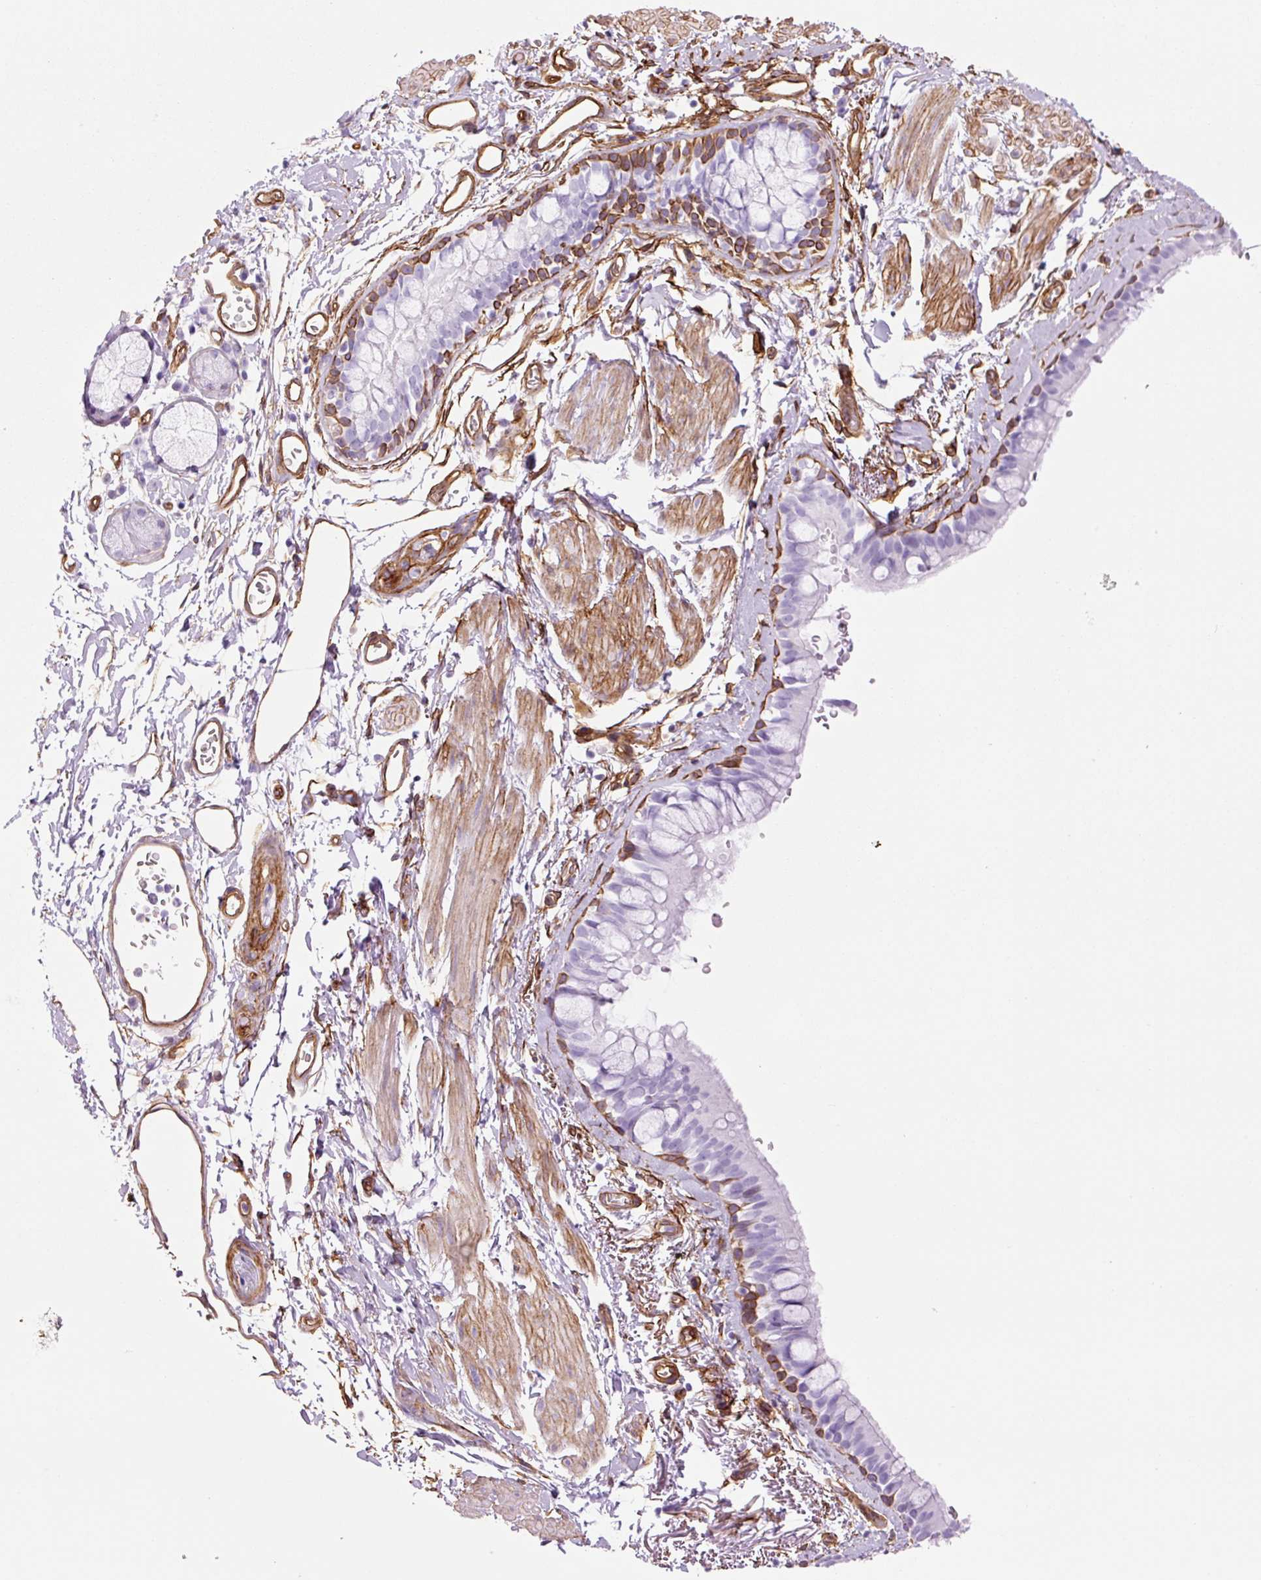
{"staining": {"intensity": "strong", "quantity": "<25%", "location": "cytoplasmic/membranous"}, "tissue": "bronchus", "cell_type": "Respiratory epithelial cells", "image_type": "normal", "snomed": [{"axis": "morphology", "description": "Normal tissue, NOS"}, {"axis": "topography", "description": "Bronchus"}], "caption": "Strong cytoplasmic/membranous expression for a protein is appreciated in approximately <25% of respiratory epithelial cells of normal bronchus using immunohistochemistry.", "gene": "CAV1", "patient": {"sex": "male", "age": 67}}